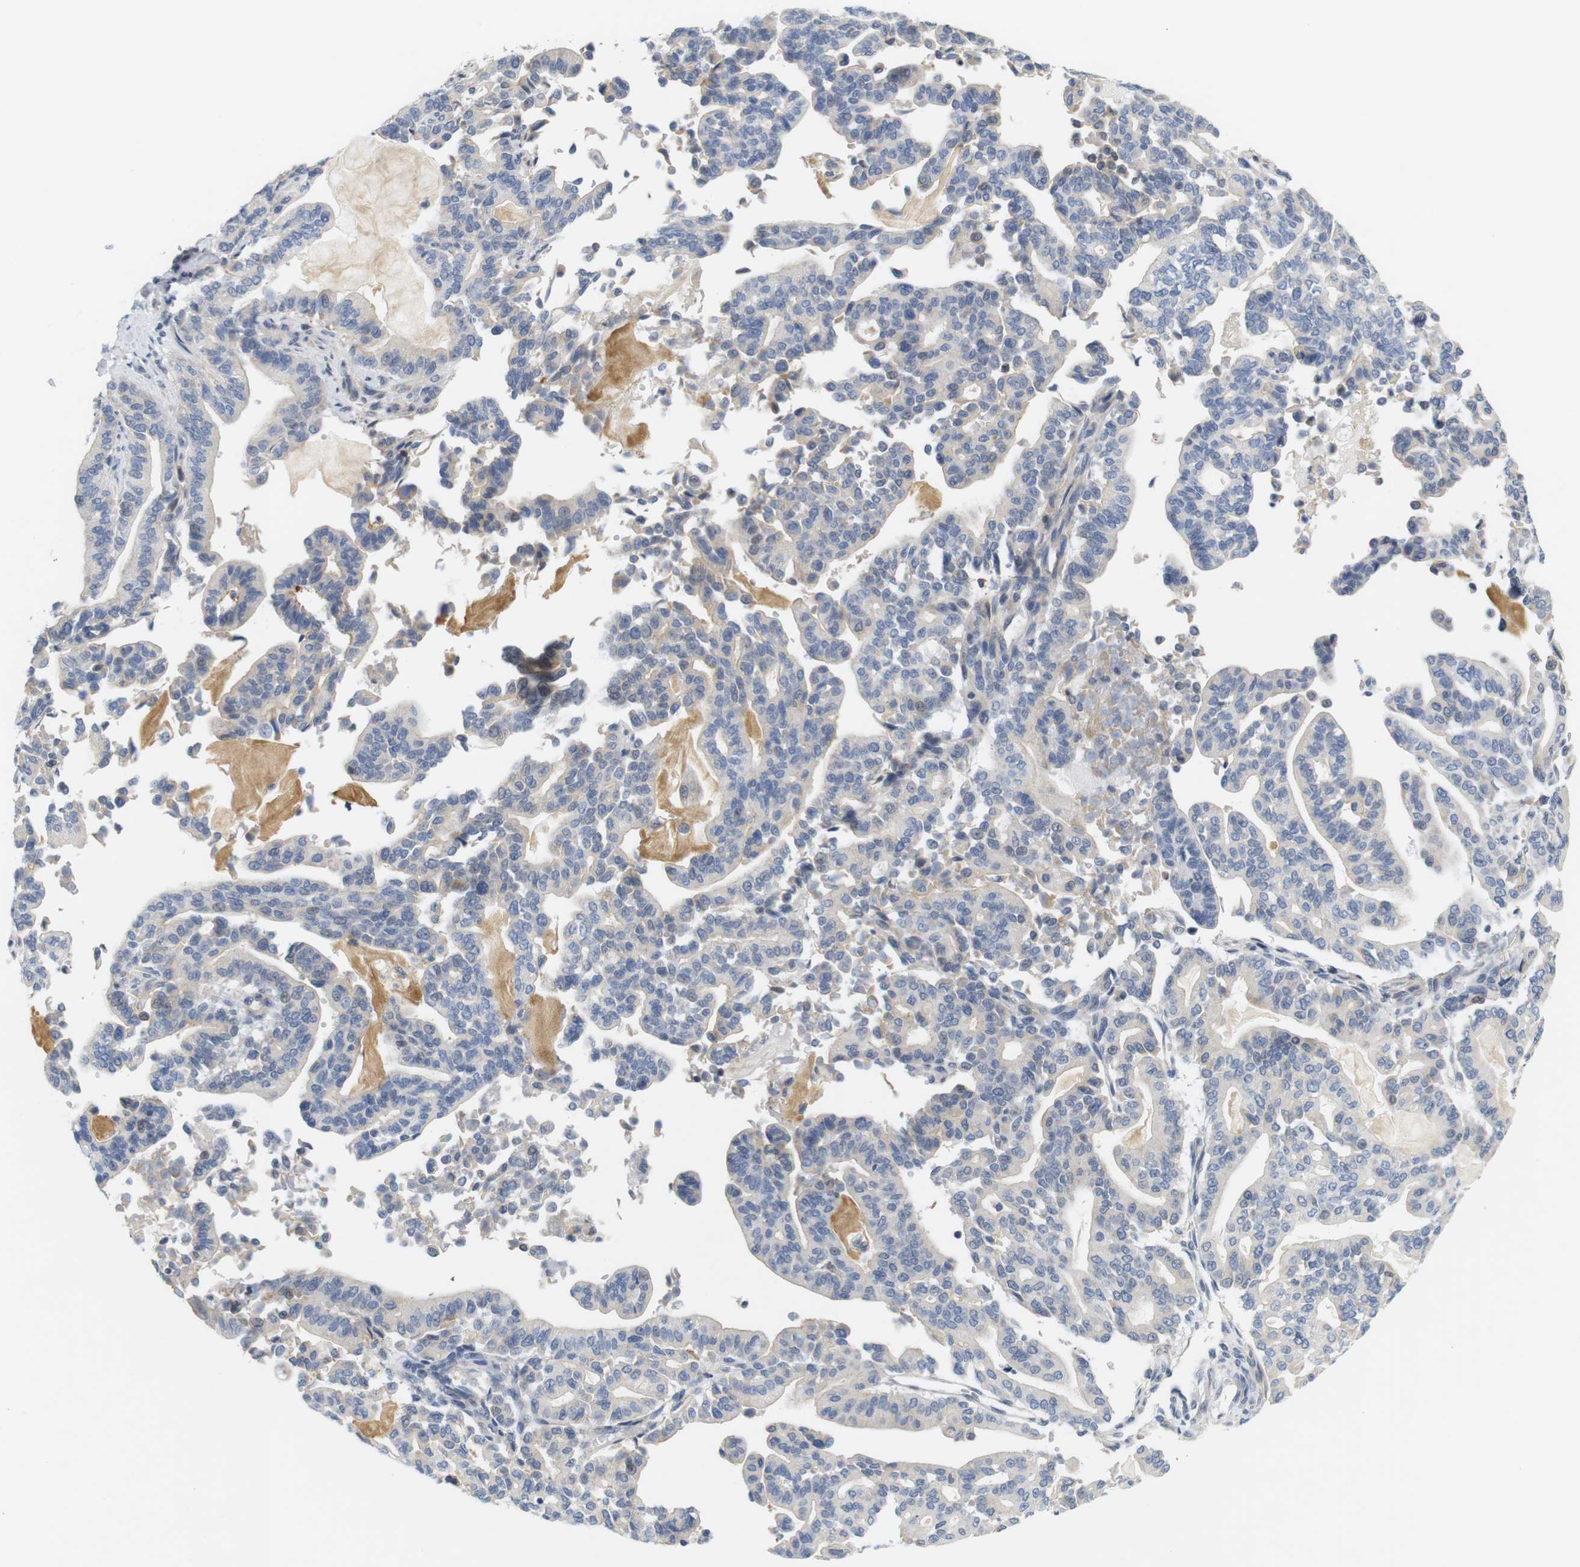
{"staining": {"intensity": "negative", "quantity": "none", "location": "none"}, "tissue": "pancreatic cancer", "cell_type": "Tumor cells", "image_type": "cancer", "snomed": [{"axis": "morphology", "description": "Adenocarcinoma, NOS"}, {"axis": "topography", "description": "Pancreas"}], "caption": "High magnification brightfield microscopy of pancreatic cancer (adenocarcinoma) stained with DAB (3,3'-diaminobenzidine) (brown) and counterstained with hematoxylin (blue): tumor cells show no significant positivity.", "gene": "OTOF", "patient": {"sex": "male", "age": 63}}